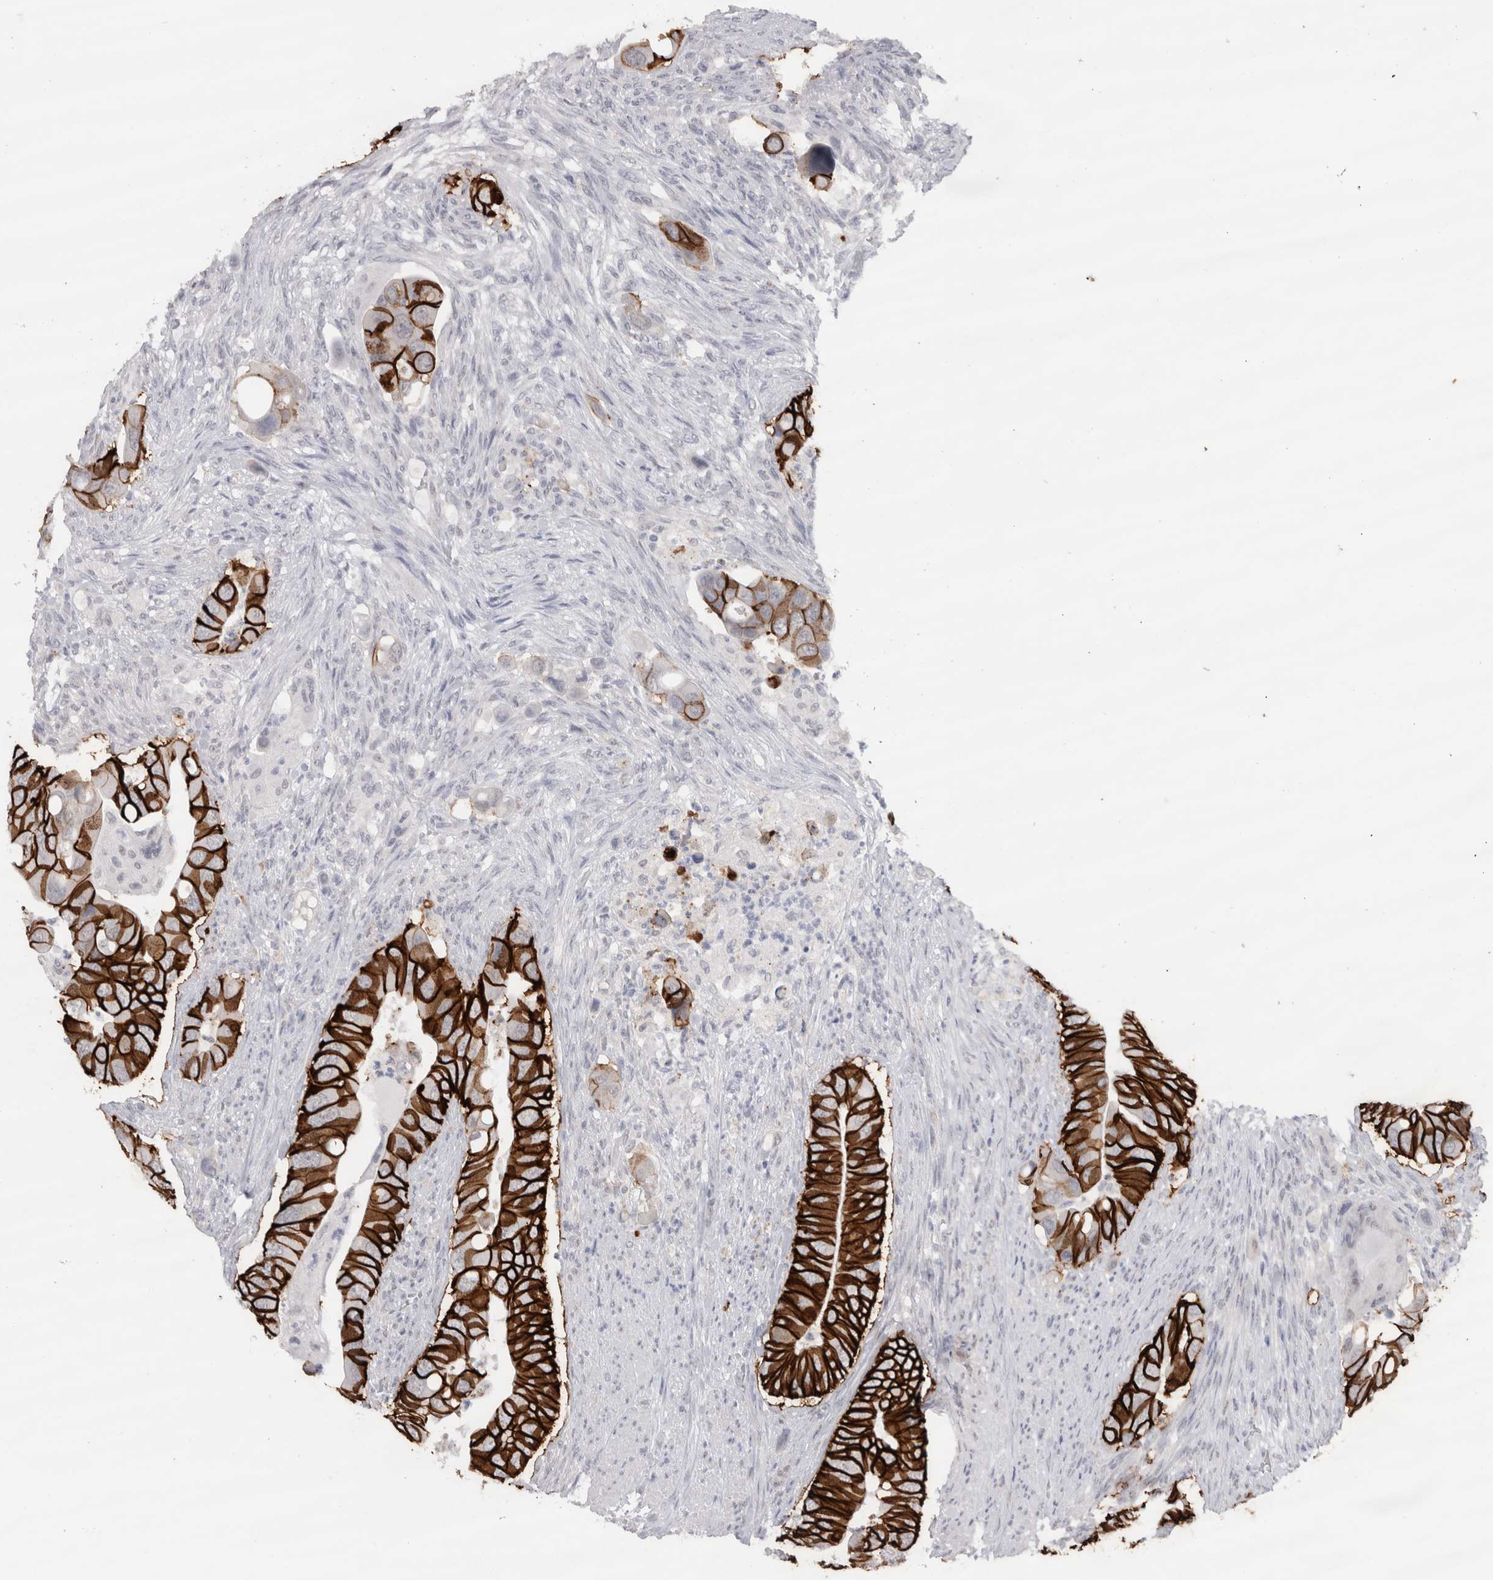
{"staining": {"intensity": "strong", "quantity": ">75%", "location": "cytoplasmic/membranous"}, "tissue": "colorectal cancer", "cell_type": "Tumor cells", "image_type": "cancer", "snomed": [{"axis": "morphology", "description": "Adenocarcinoma, NOS"}, {"axis": "topography", "description": "Rectum"}], "caption": "An immunohistochemistry micrograph of tumor tissue is shown. Protein staining in brown labels strong cytoplasmic/membranous positivity in adenocarcinoma (colorectal) within tumor cells.", "gene": "CDH17", "patient": {"sex": "female", "age": 57}}